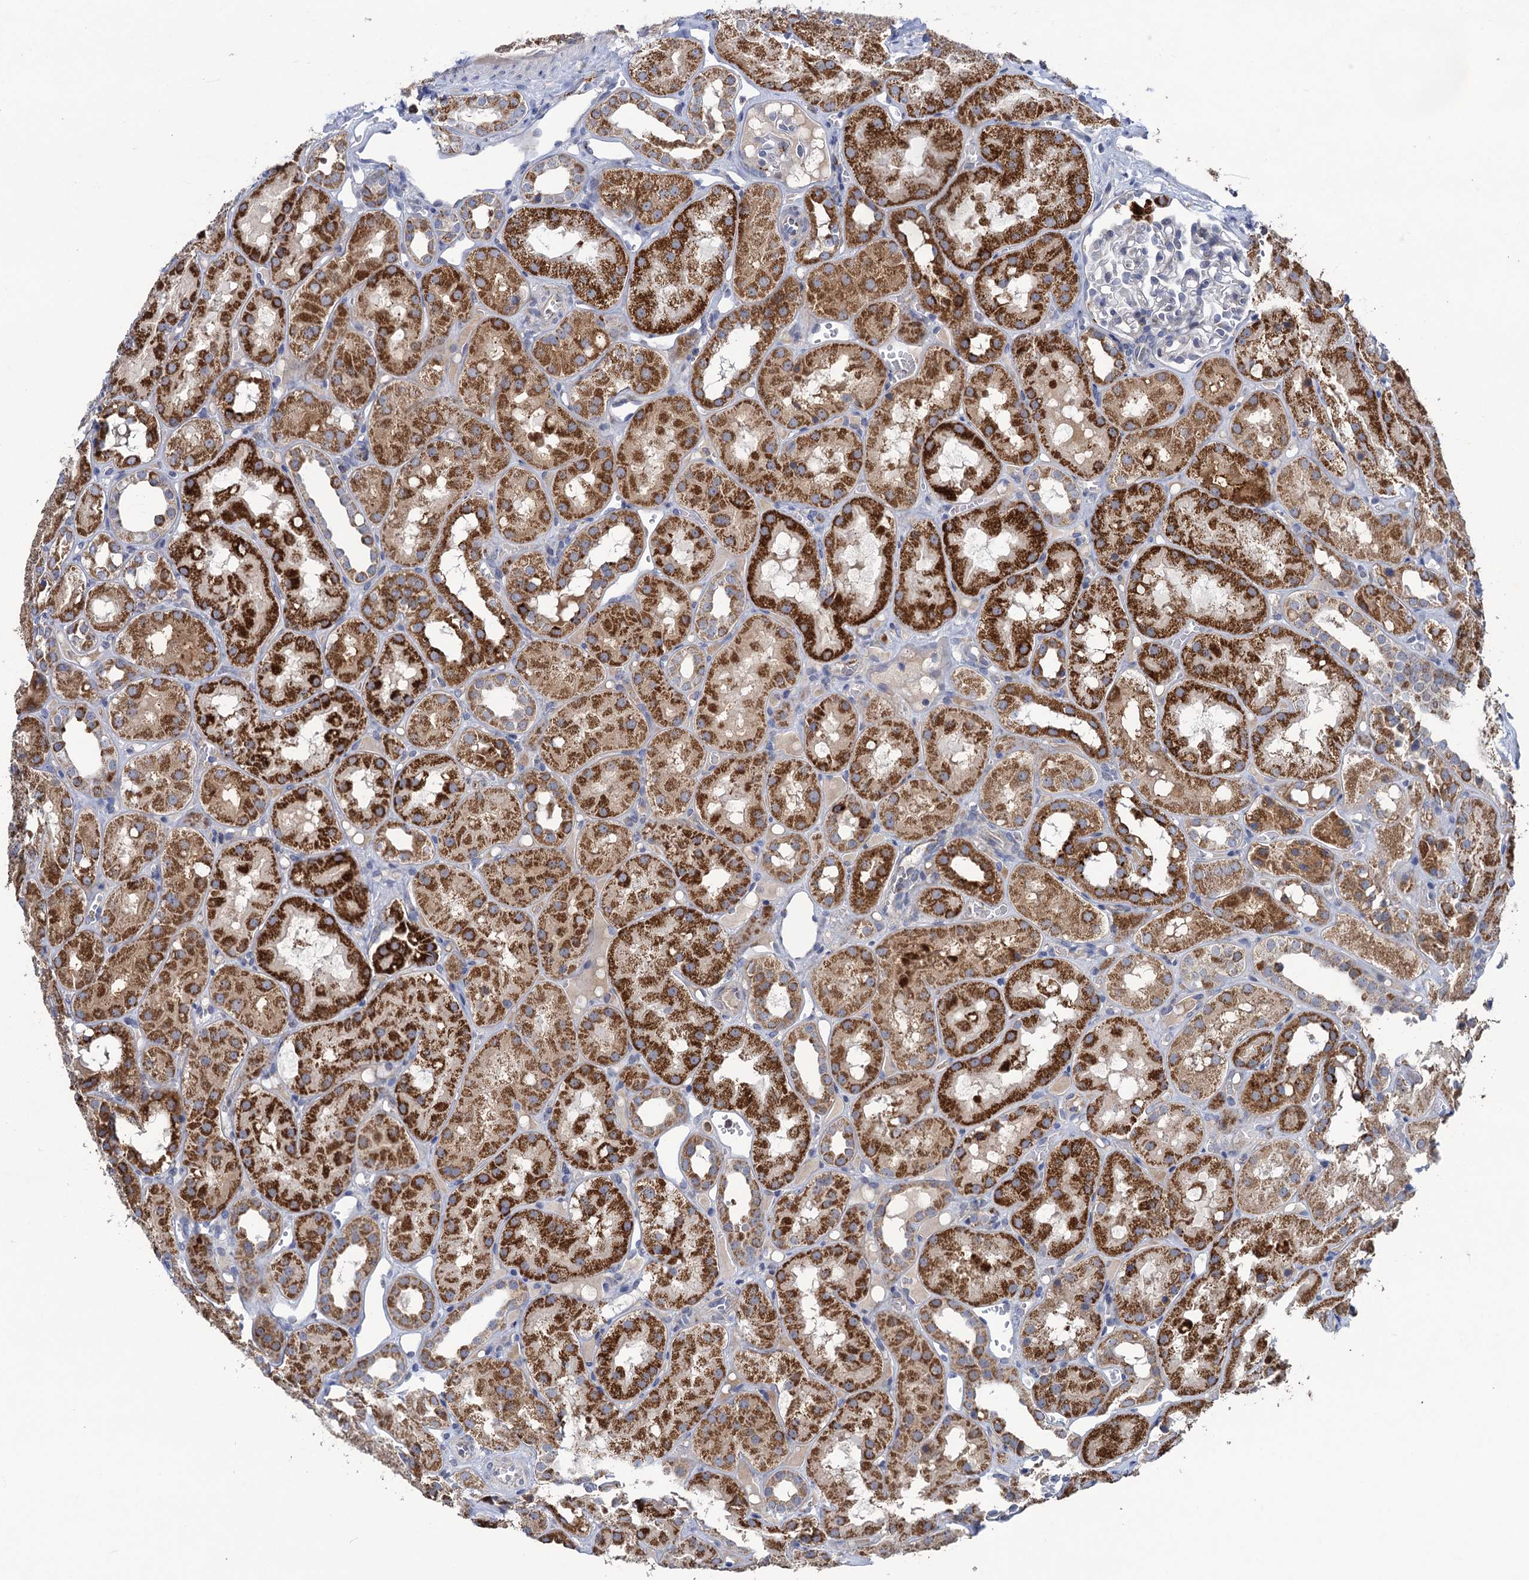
{"staining": {"intensity": "negative", "quantity": "none", "location": "none"}, "tissue": "kidney", "cell_type": "Cells in glomeruli", "image_type": "normal", "snomed": [{"axis": "morphology", "description": "Normal tissue, NOS"}, {"axis": "topography", "description": "Kidney"}], "caption": "A high-resolution histopathology image shows immunohistochemistry (IHC) staining of unremarkable kidney, which reveals no significant expression in cells in glomeruli.", "gene": "ANKS3", "patient": {"sex": "male", "age": 16}}